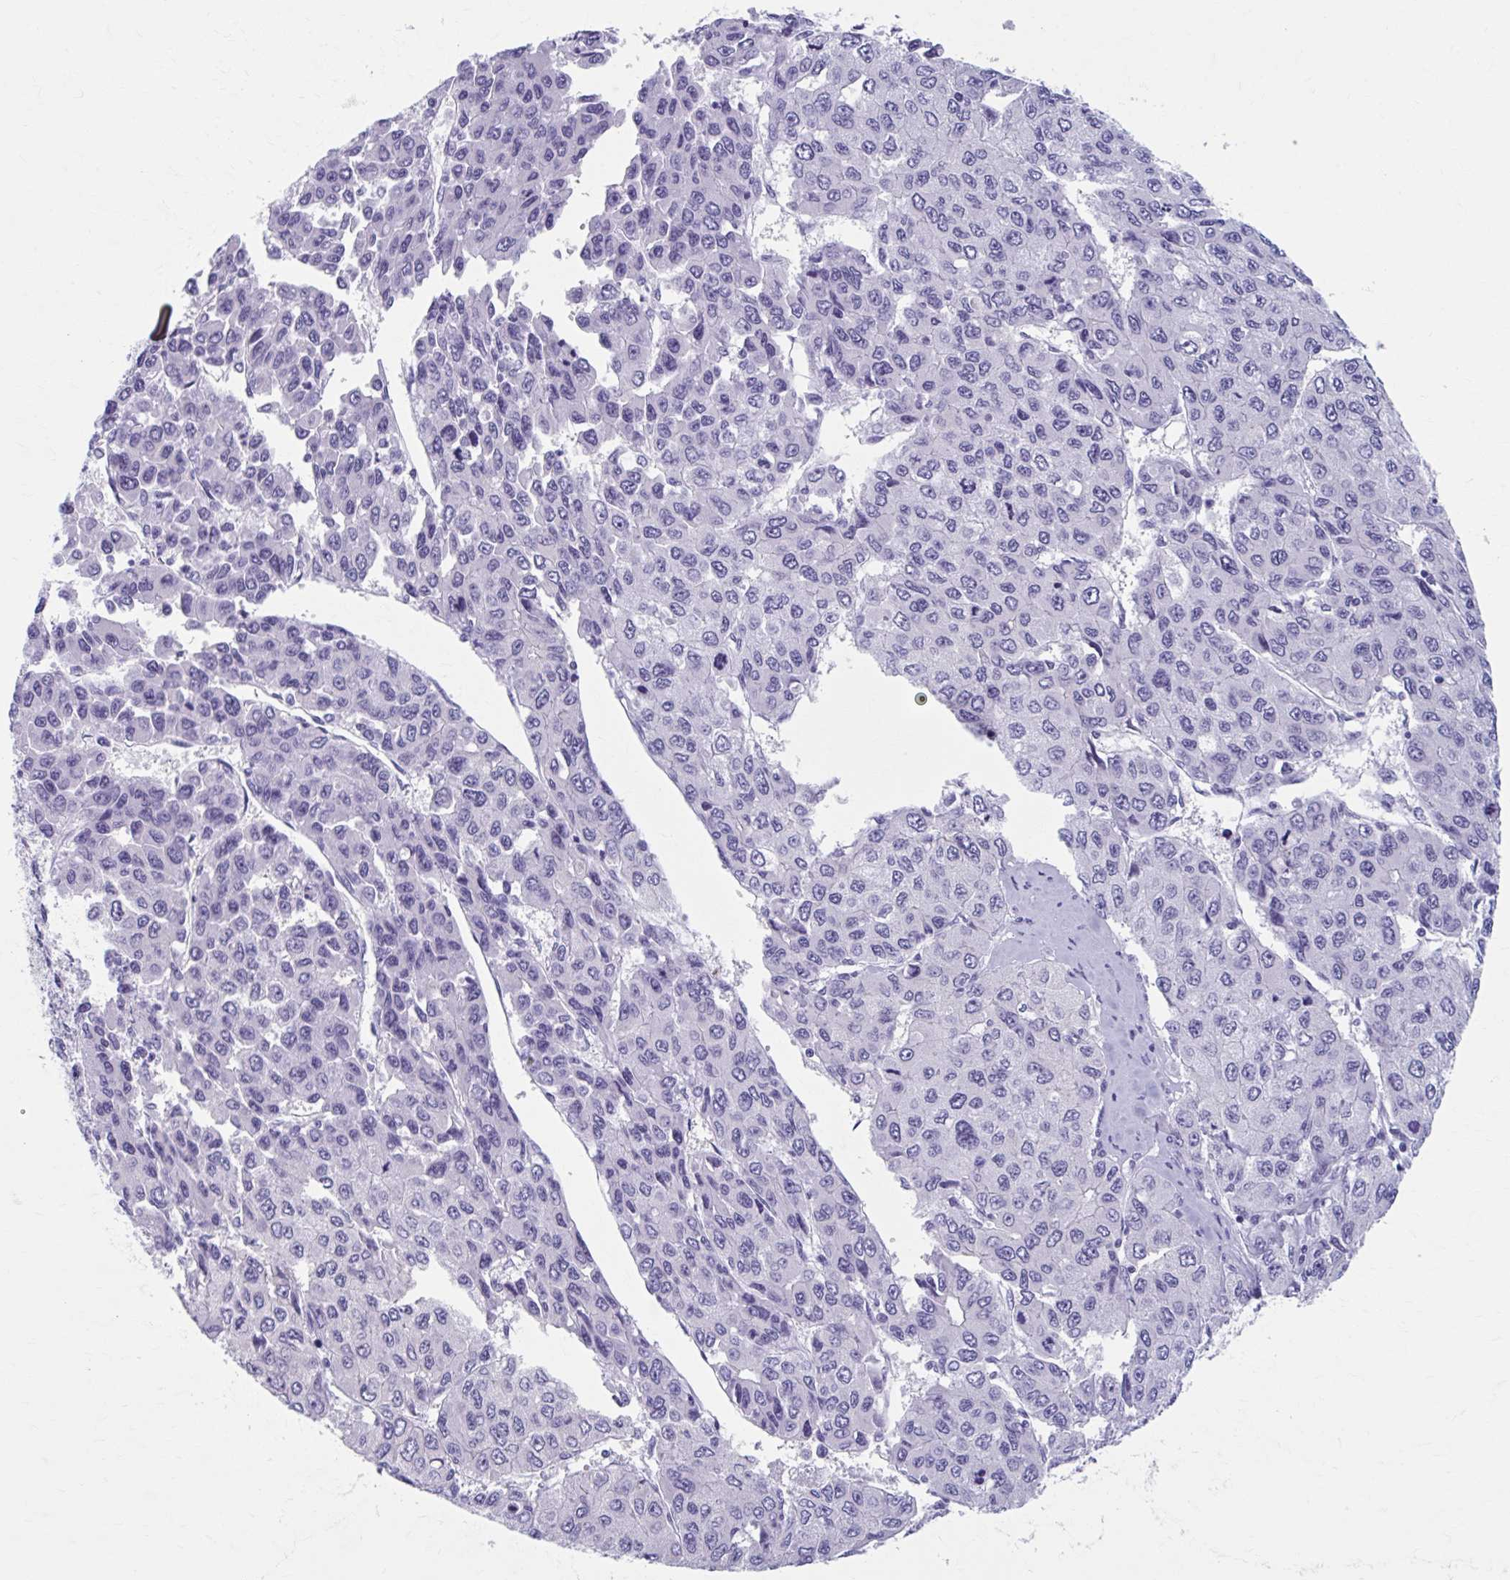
{"staining": {"intensity": "negative", "quantity": "none", "location": "none"}, "tissue": "liver cancer", "cell_type": "Tumor cells", "image_type": "cancer", "snomed": [{"axis": "morphology", "description": "Carcinoma, Hepatocellular, NOS"}, {"axis": "topography", "description": "Liver"}], "caption": "IHC of human liver cancer (hepatocellular carcinoma) demonstrates no positivity in tumor cells.", "gene": "KCNE2", "patient": {"sex": "female", "age": 66}}